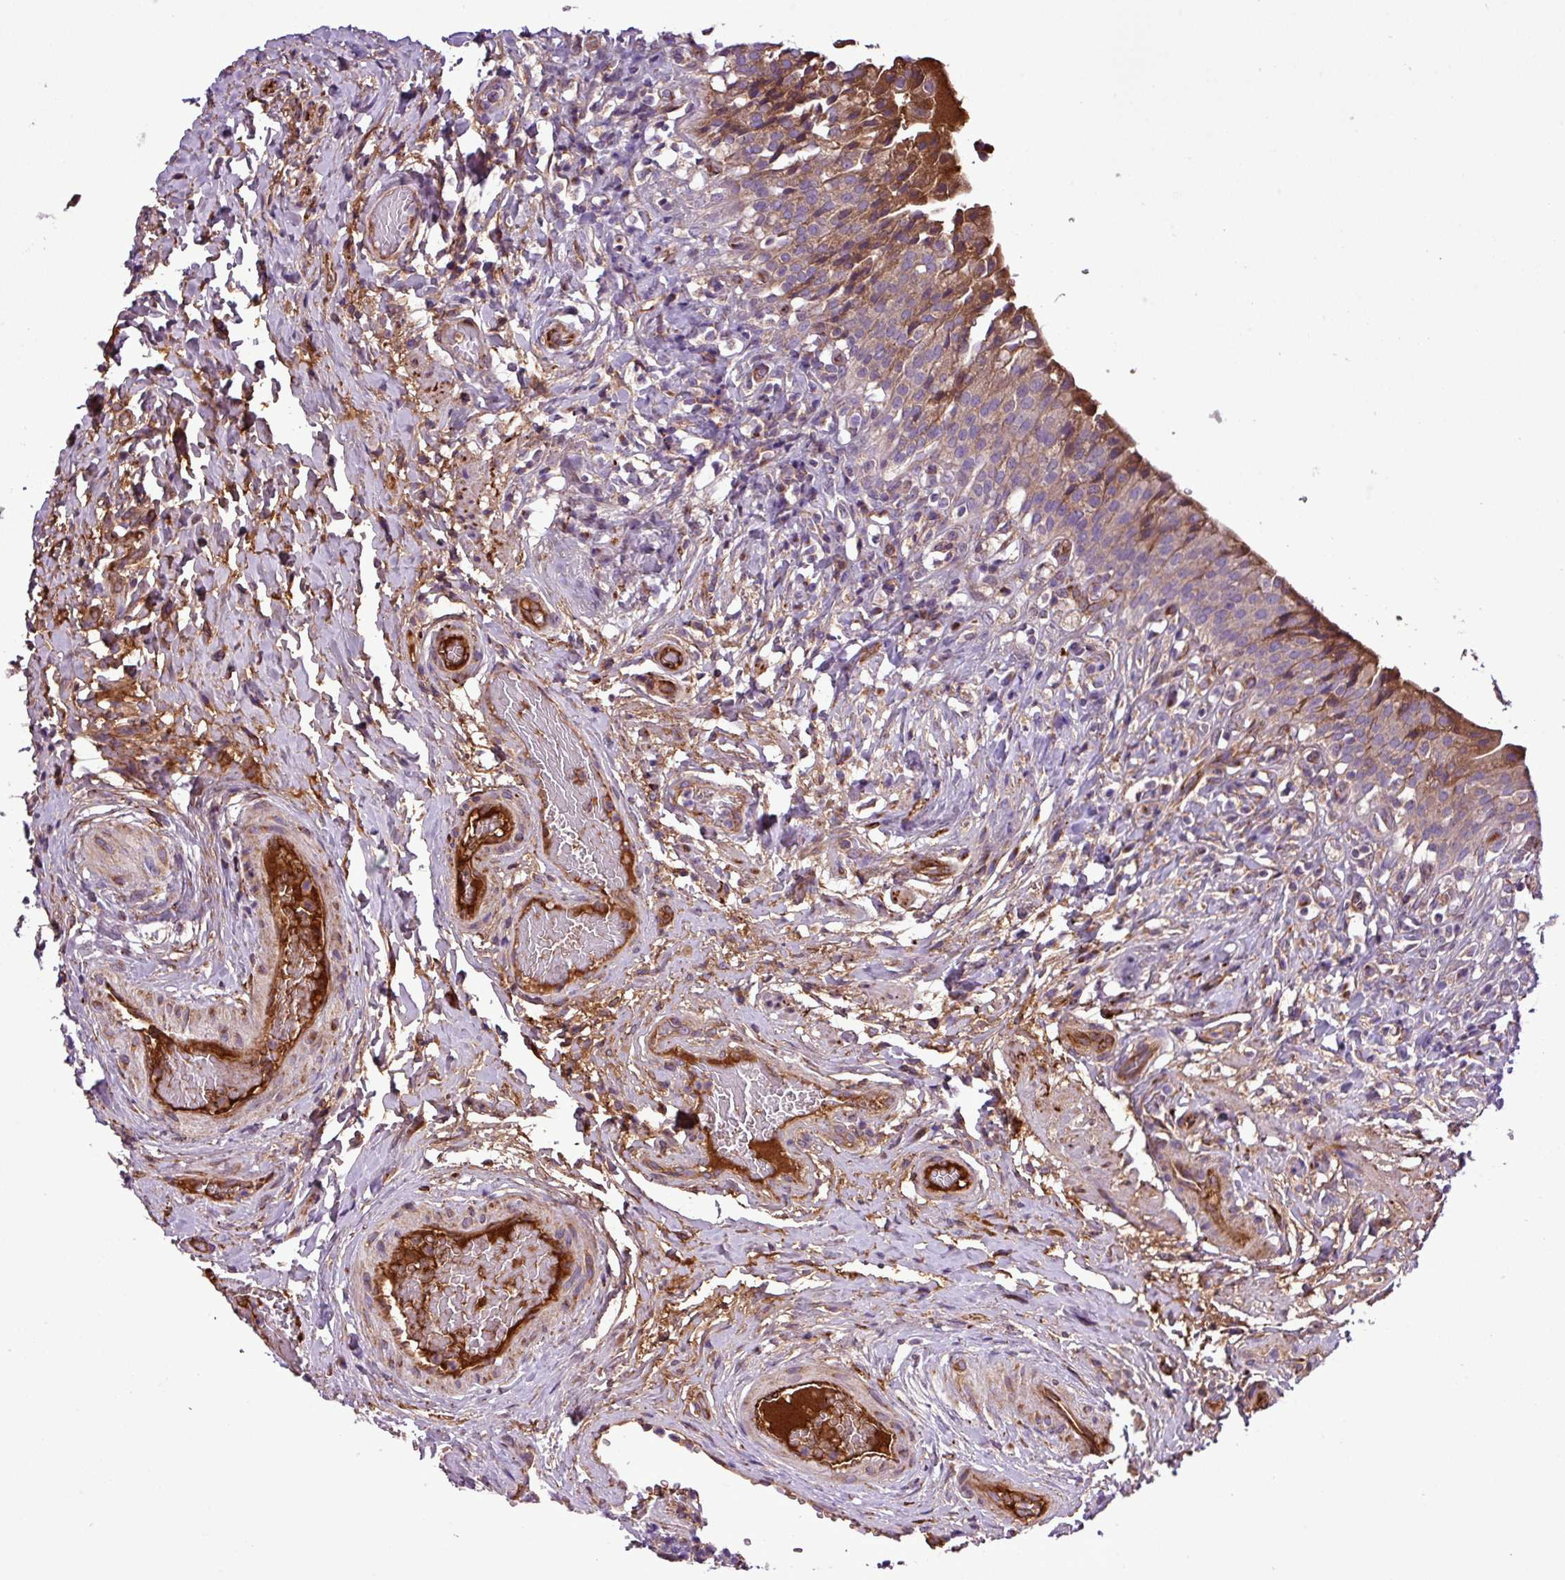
{"staining": {"intensity": "moderate", "quantity": "25%-75%", "location": "cytoplasmic/membranous"}, "tissue": "urinary bladder", "cell_type": "Urothelial cells", "image_type": "normal", "snomed": [{"axis": "morphology", "description": "Normal tissue, NOS"}, {"axis": "morphology", "description": "Inflammation, NOS"}, {"axis": "topography", "description": "Urinary bladder"}], "caption": "Human urinary bladder stained with a brown dye exhibits moderate cytoplasmic/membranous positive expression in about 25%-75% of urothelial cells.", "gene": "CWH43", "patient": {"sex": "male", "age": 64}}